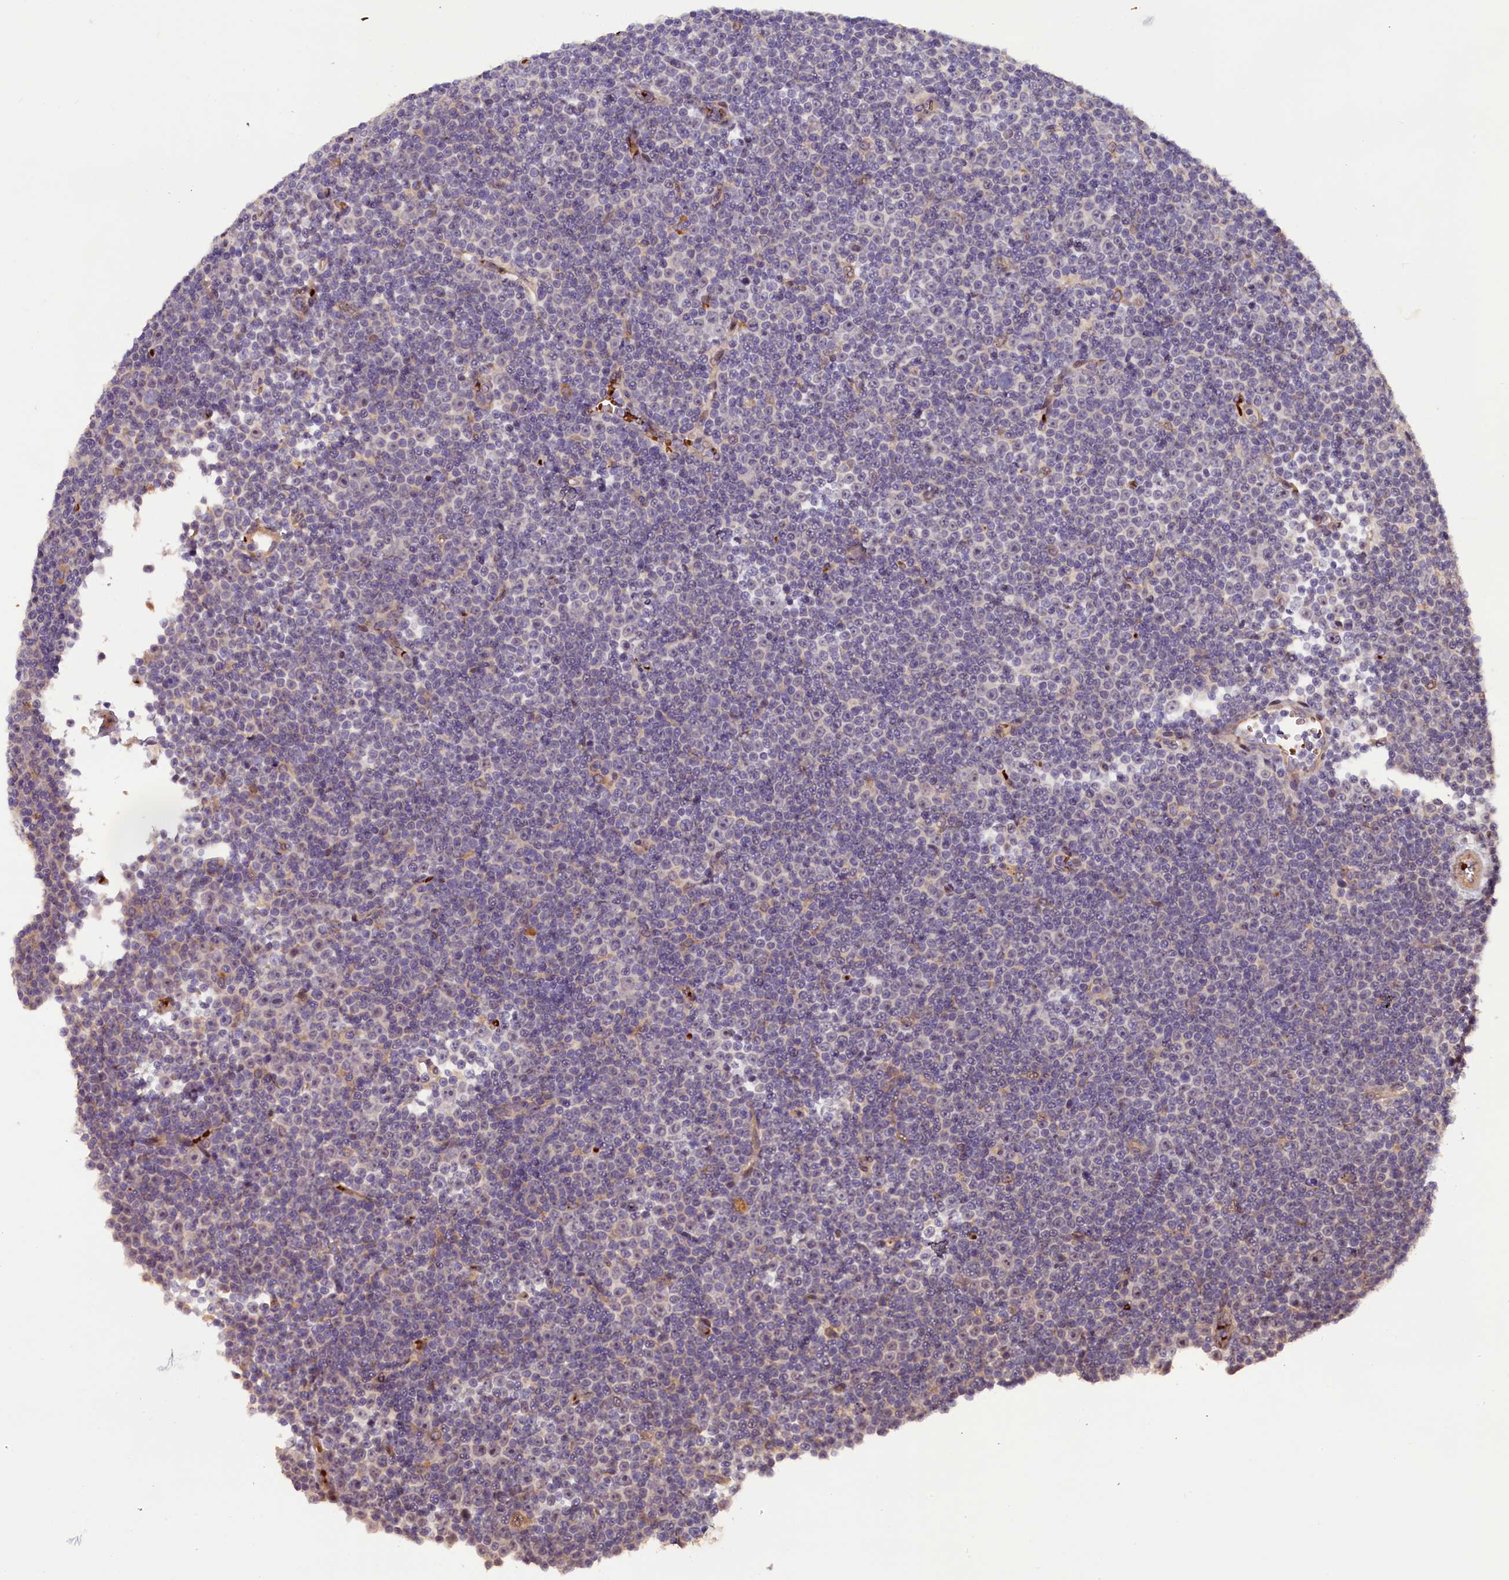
{"staining": {"intensity": "negative", "quantity": "none", "location": "none"}, "tissue": "lymphoma", "cell_type": "Tumor cells", "image_type": "cancer", "snomed": [{"axis": "morphology", "description": "Malignant lymphoma, non-Hodgkin's type, Low grade"}, {"axis": "topography", "description": "Lymph node"}], "caption": "Tumor cells show no significant staining in malignant lymphoma, non-Hodgkin's type (low-grade). (DAB immunohistochemistry visualized using brightfield microscopy, high magnification).", "gene": "CCDC9B", "patient": {"sex": "female", "age": 67}}